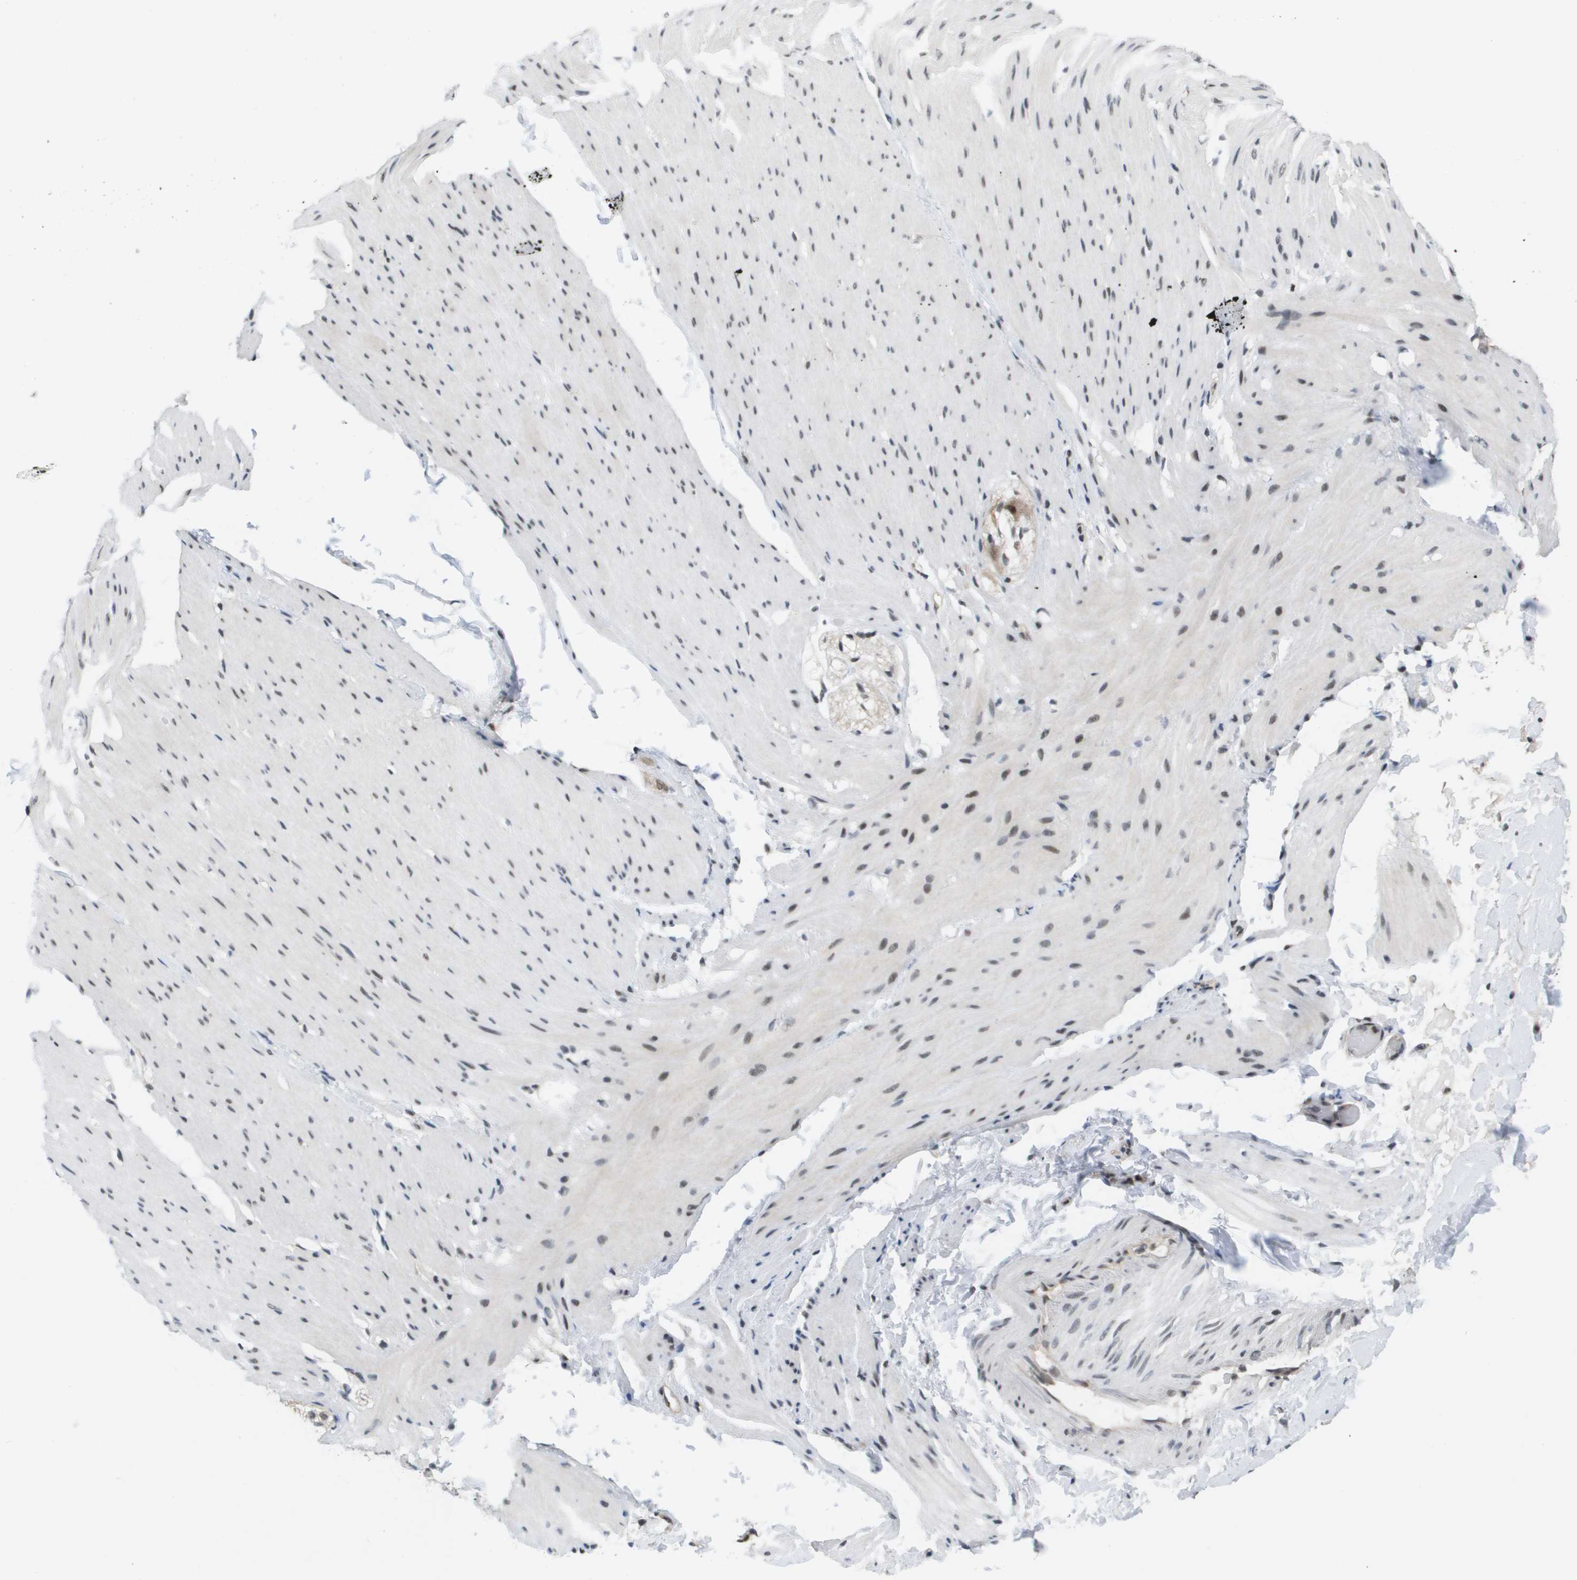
{"staining": {"intensity": "weak", "quantity": "25%-75%", "location": "nuclear"}, "tissue": "smooth muscle", "cell_type": "Smooth muscle cells", "image_type": "normal", "snomed": [{"axis": "morphology", "description": "Normal tissue, NOS"}, {"axis": "topography", "description": "Smooth muscle"}, {"axis": "topography", "description": "Colon"}], "caption": "Weak nuclear staining for a protein is present in about 25%-75% of smooth muscle cells of benign smooth muscle using immunohistochemistry.", "gene": "ISY1", "patient": {"sex": "male", "age": 67}}